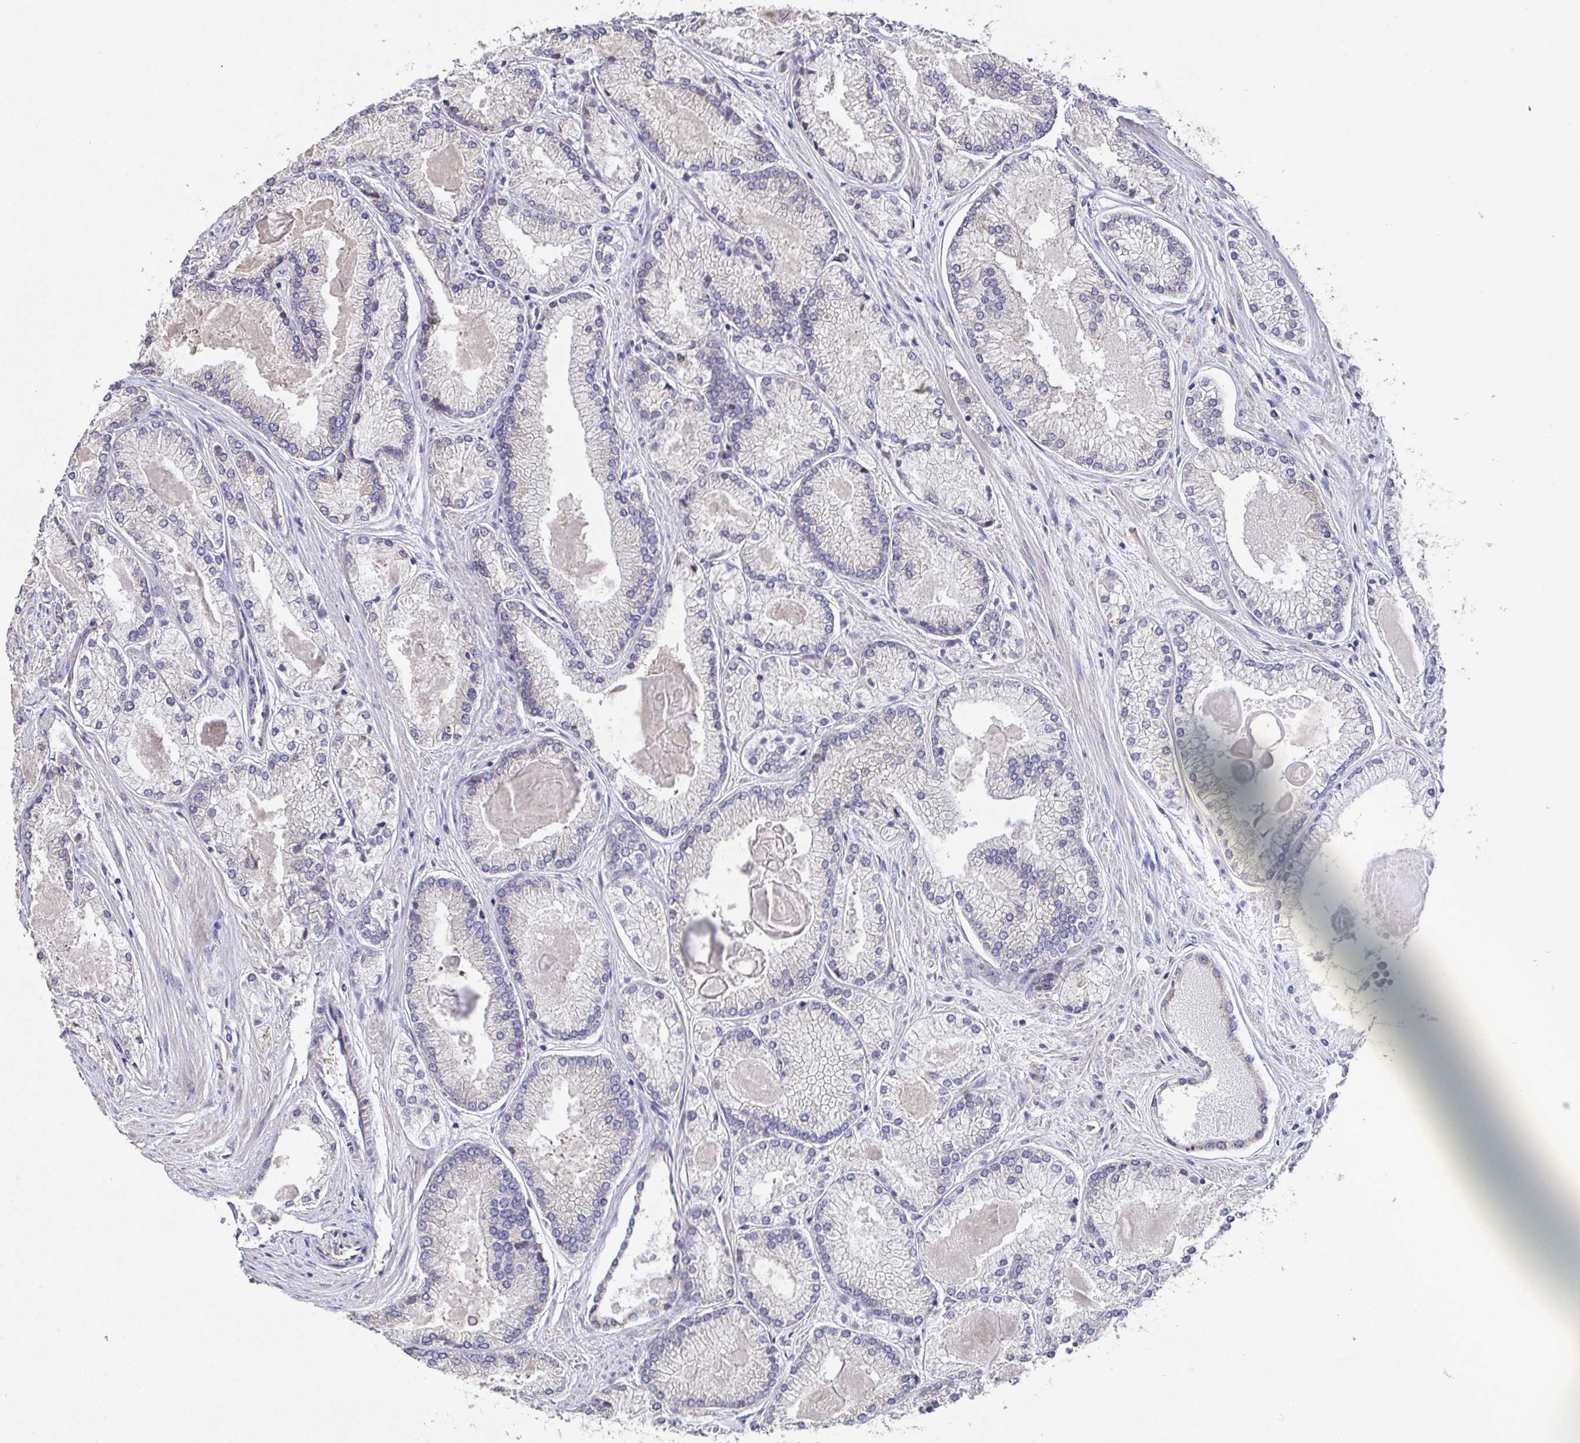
{"staining": {"intensity": "weak", "quantity": "25%-75%", "location": "cytoplasmic/membranous"}, "tissue": "prostate cancer", "cell_type": "Tumor cells", "image_type": "cancer", "snomed": [{"axis": "morphology", "description": "Adenocarcinoma, High grade"}, {"axis": "topography", "description": "Prostate"}], "caption": "High-grade adenocarcinoma (prostate) stained for a protein shows weak cytoplasmic/membranous positivity in tumor cells.", "gene": "EIF3D", "patient": {"sex": "male", "age": 68}}